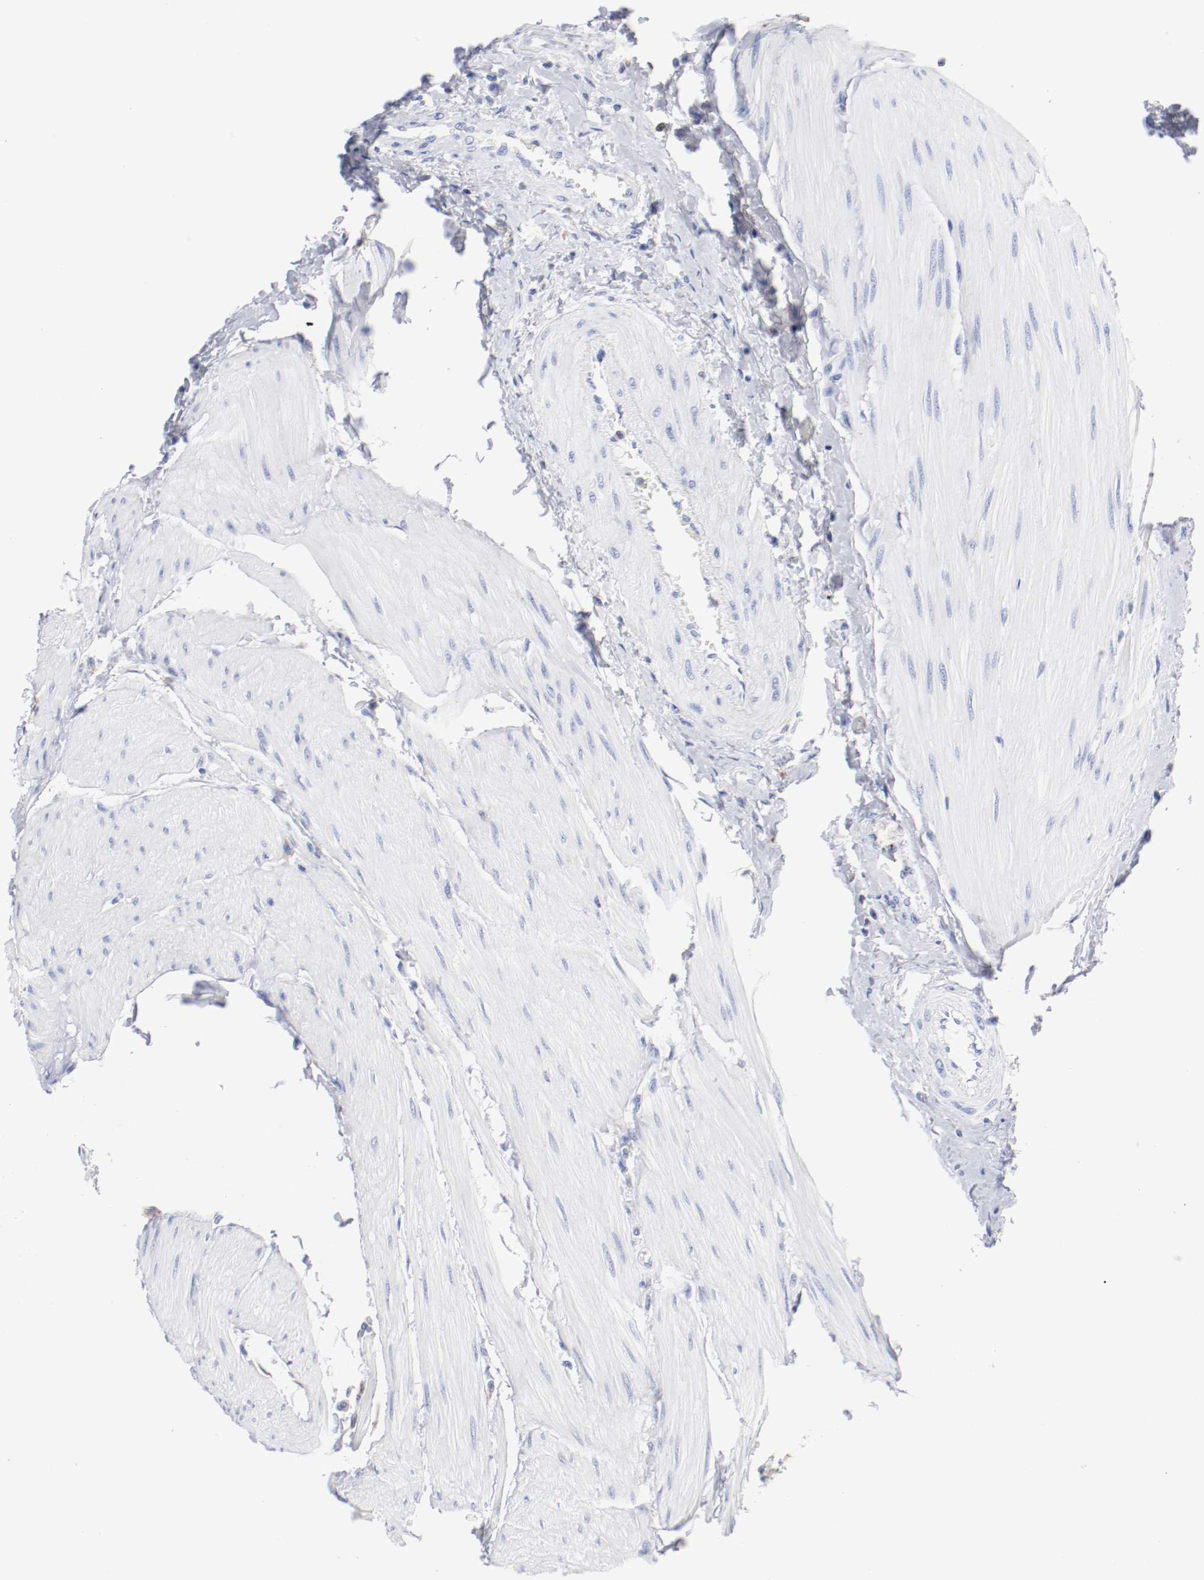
{"staining": {"intensity": "negative", "quantity": "none", "location": "none"}, "tissue": "urothelial cancer", "cell_type": "Tumor cells", "image_type": "cancer", "snomed": [{"axis": "morphology", "description": "Urothelial carcinoma, High grade"}, {"axis": "topography", "description": "Urinary bladder"}], "caption": "Human urothelial cancer stained for a protein using immunohistochemistry exhibits no expression in tumor cells.", "gene": "ITGAX", "patient": {"sex": "male", "age": 50}}